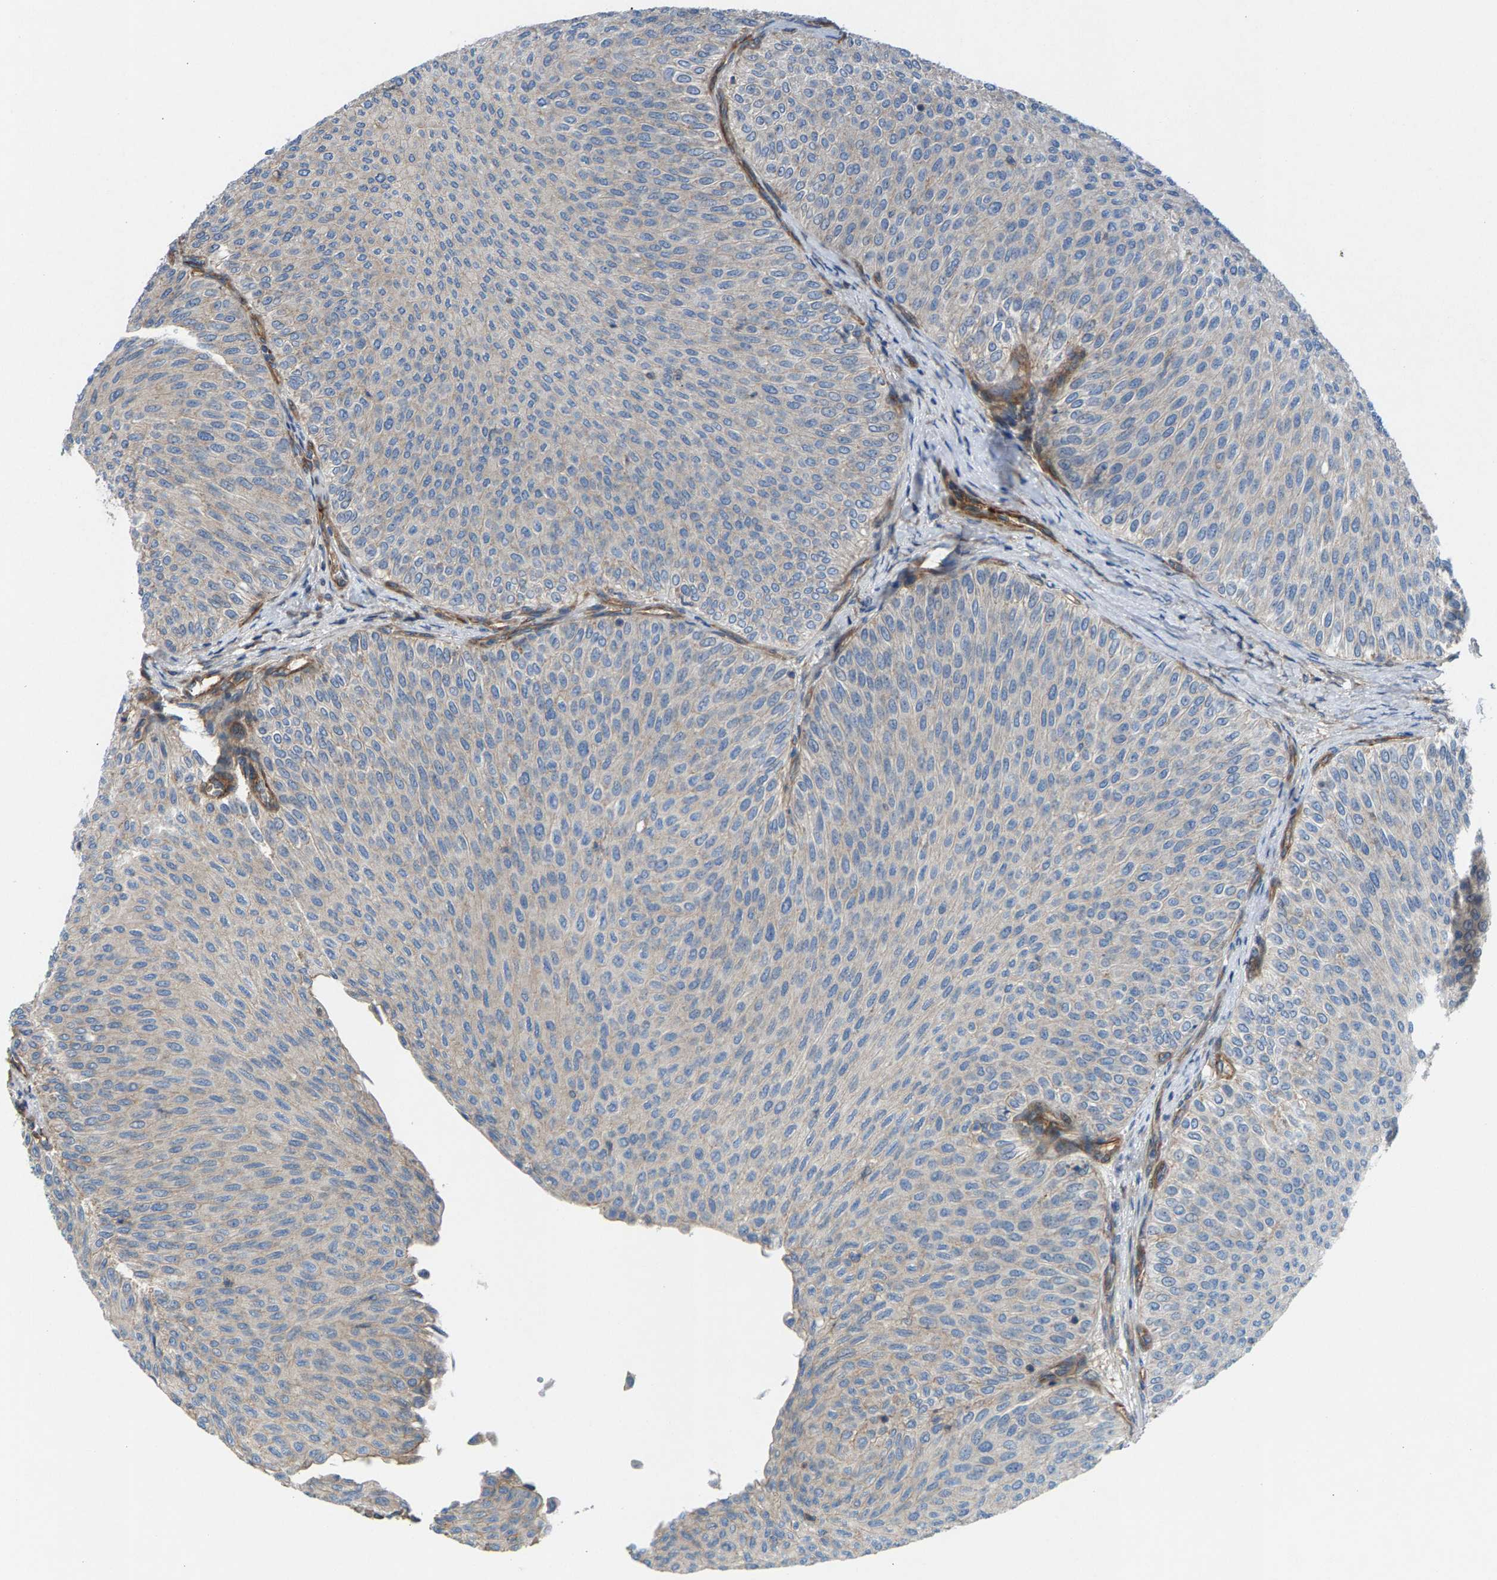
{"staining": {"intensity": "negative", "quantity": "none", "location": "none"}, "tissue": "urothelial cancer", "cell_type": "Tumor cells", "image_type": "cancer", "snomed": [{"axis": "morphology", "description": "Urothelial carcinoma, Low grade"}, {"axis": "topography", "description": "Urinary bladder"}], "caption": "High magnification brightfield microscopy of low-grade urothelial carcinoma stained with DAB (3,3'-diaminobenzidine) (brown) and counterstained with hematoxylin (blue): tumor cells show no significant positivity.", "gene": "PDCL", "patient": {"sex": "male", "age": 78}}